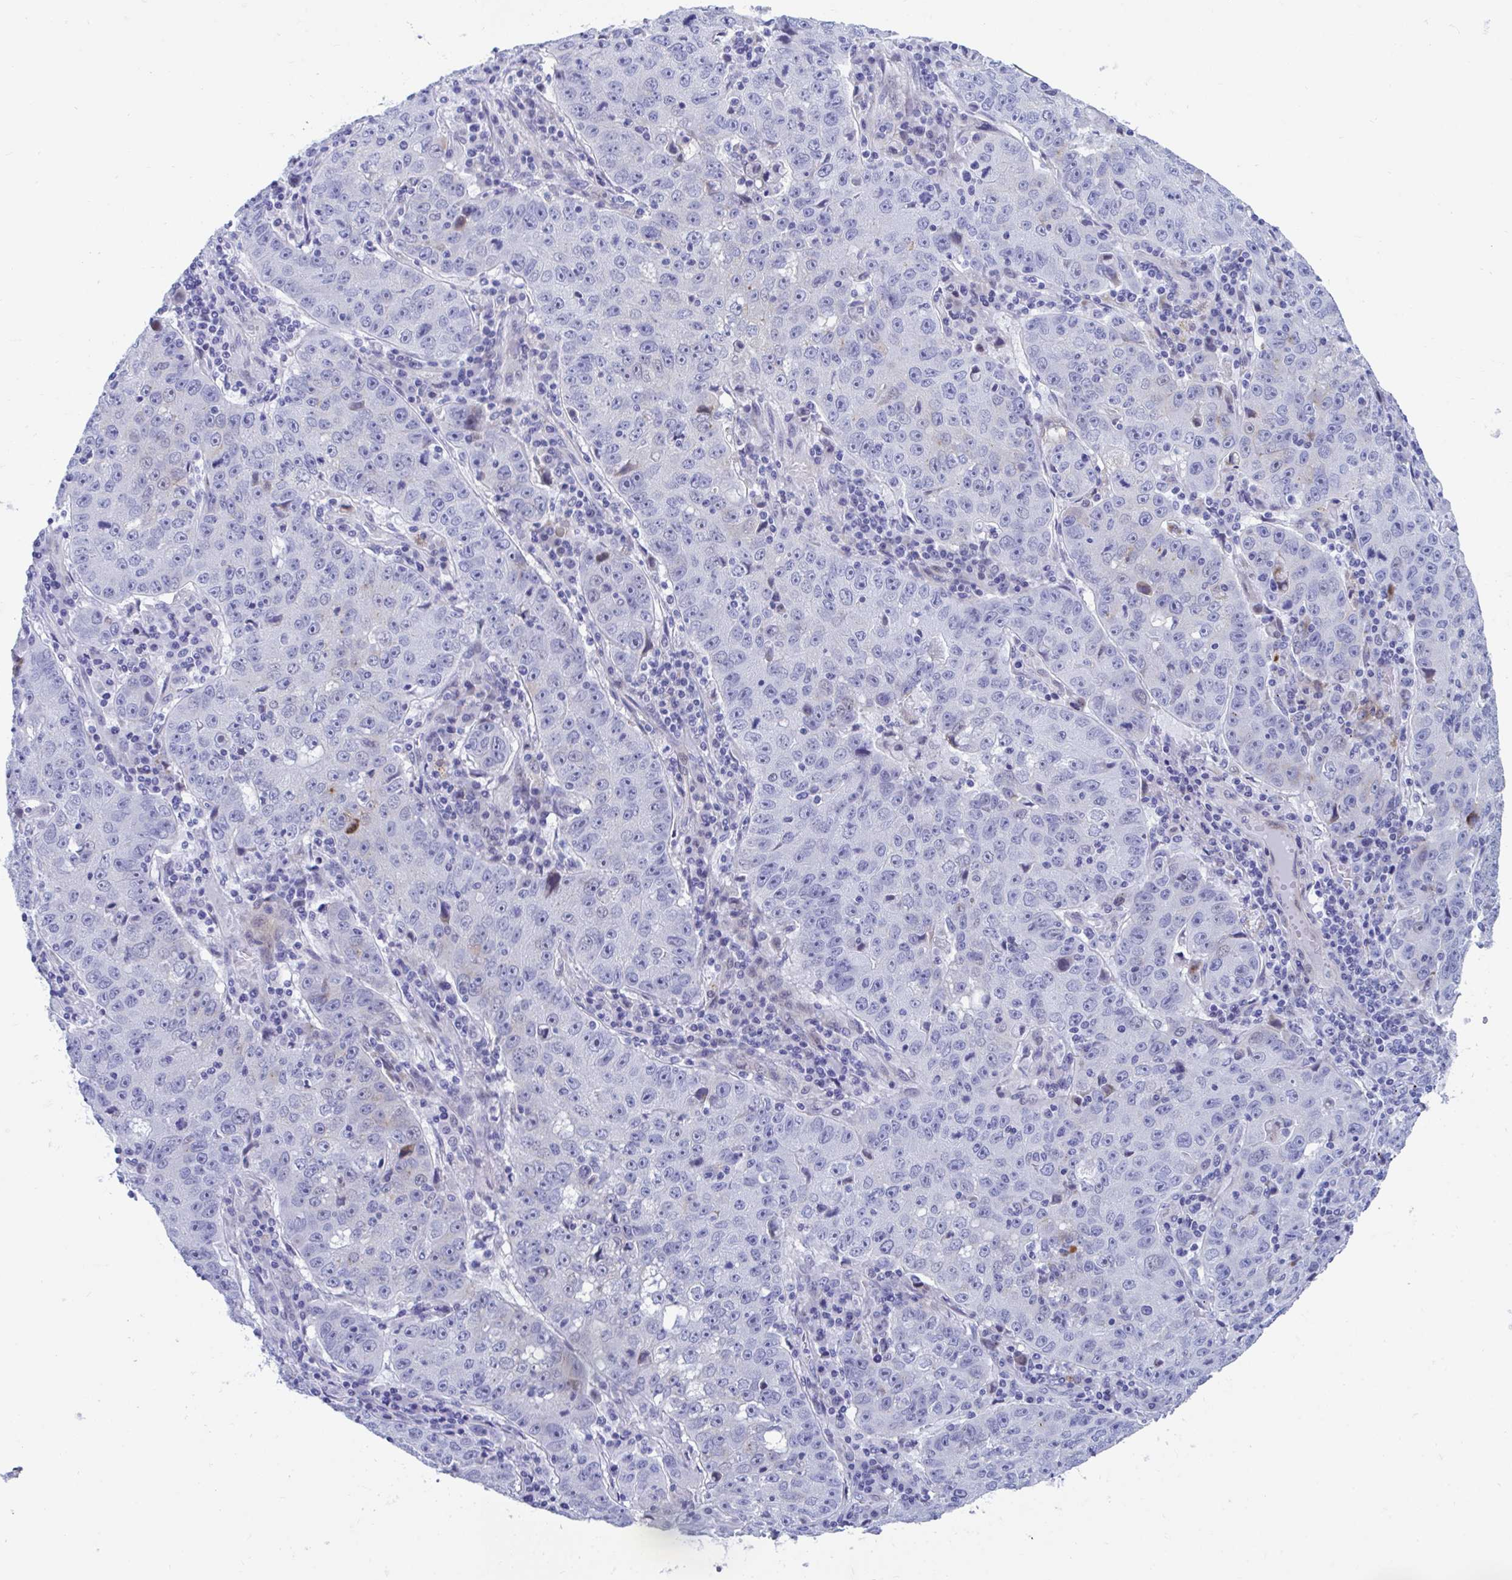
{"staining": {"intensity": "negative", "quantity": "none", "location": "none"}, "tissue": "lung cancer", "cell_type": "Tumor cells", "image_type": "cancer", "snomed": [{"axis": "morphology", "description": "Normal morphology"}, {"axis": "morphology", "description": "Adenocarcinoma, NOS"}, {"axis": "topography", "description": "Lymph node"}, {"axis": "topography", "description": "Lung"}], "caption": "Immunohistochemistry micrograph of neoplastic tissue: adenocarcinoma (lung) stained with DAB (3,3'-diaminobenzidine) shows no significant protein expression in tumor cells.", "gene": "TTC30B", "patient": {"sex": "female", "age": 57}}